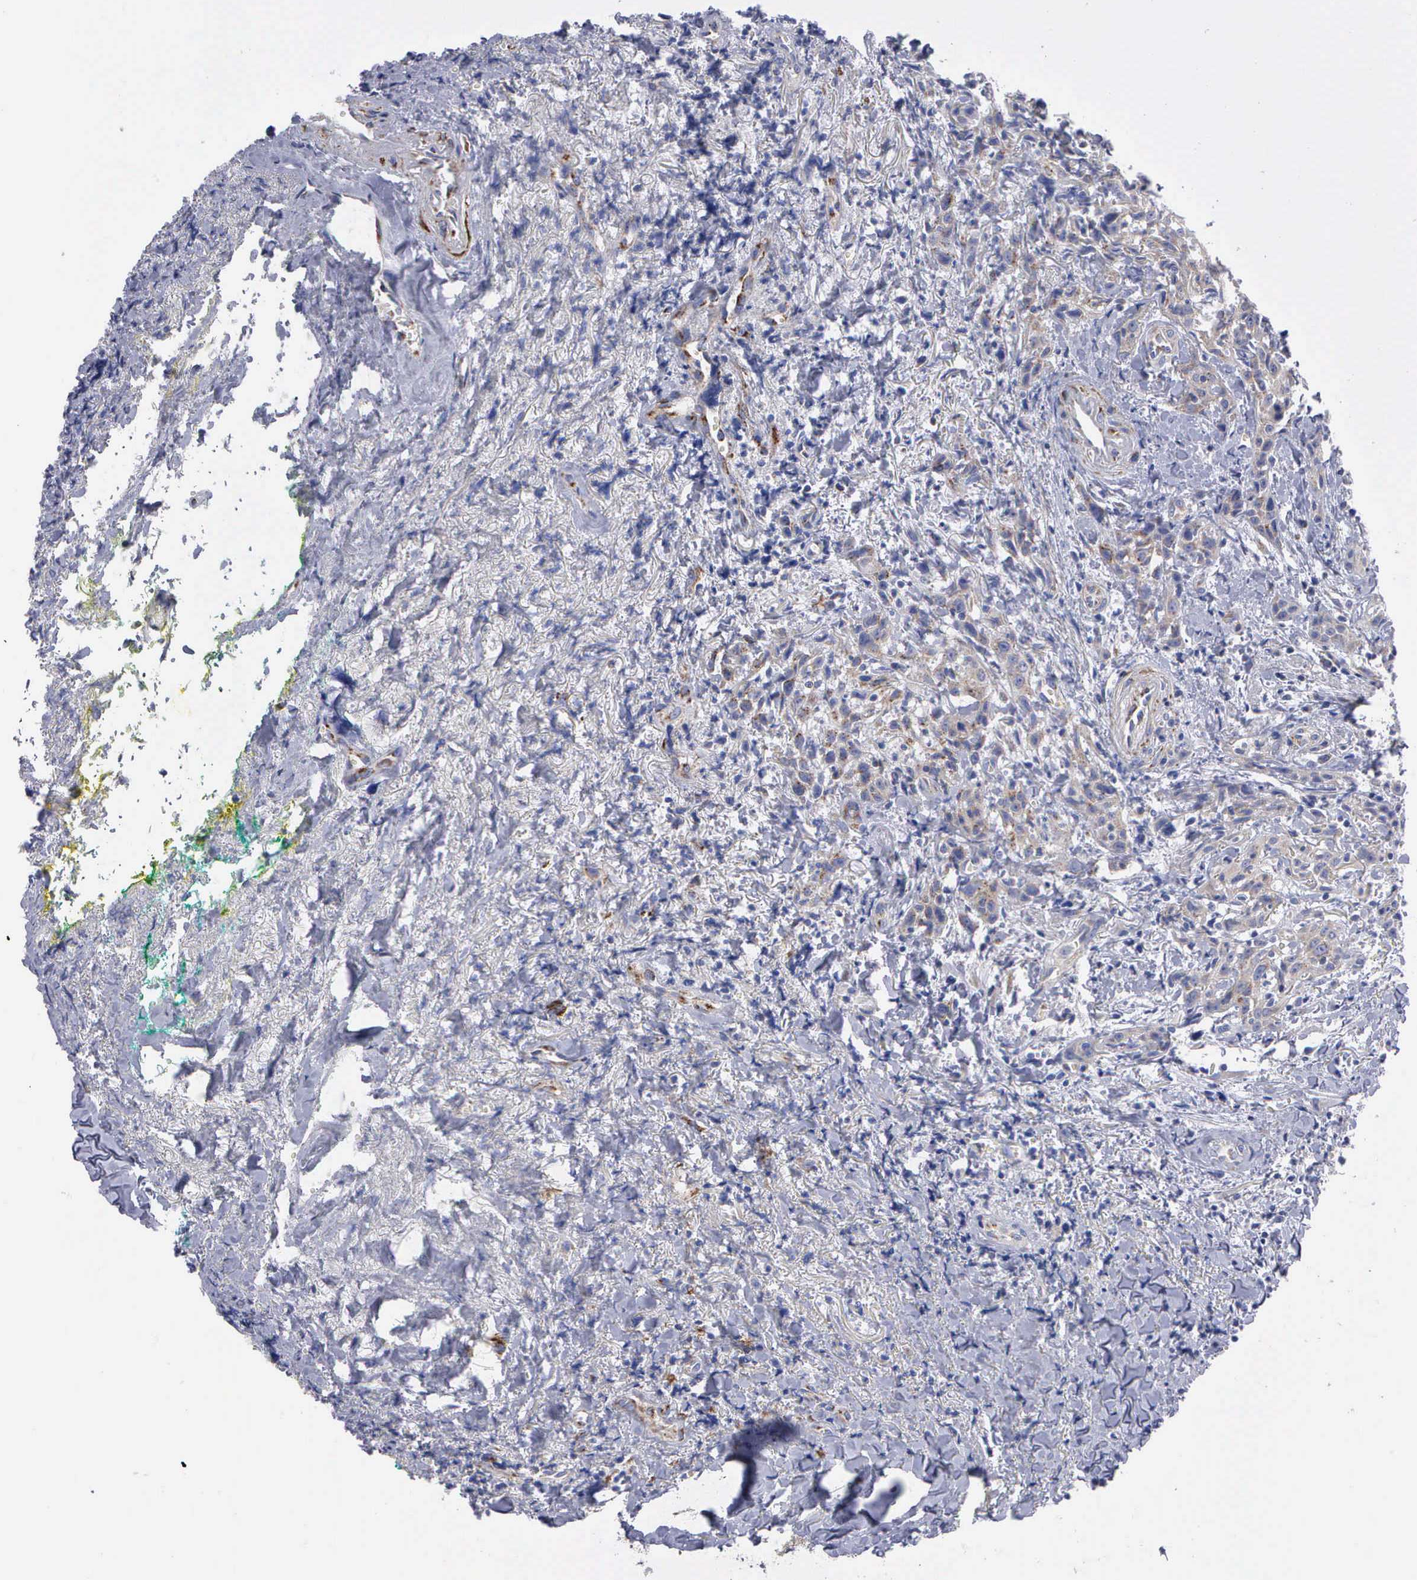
{"staining": {"intensity": "weak", "quantity": "<25%", "location": "cytoplasmic/membranous"}, "tissue": "head and neck cancer", "cell_type": "Tumor cells", "image_type": "cancer", "snomed": [{"axis": "morphology", "description": "Squamous cell carcinoma, NOS"}, {"axis": "topography", "description": "Oral tissue"}, {"axis": "topography", "description": "Head-Neck"}], "caption": "Human squamous cell carcinoma (head and neck) stained for a protein using immunohistochemistry shows no positivity in tumor cells.", "gene": "APOOL", "patient": {"sex": "female", "age": 82}}